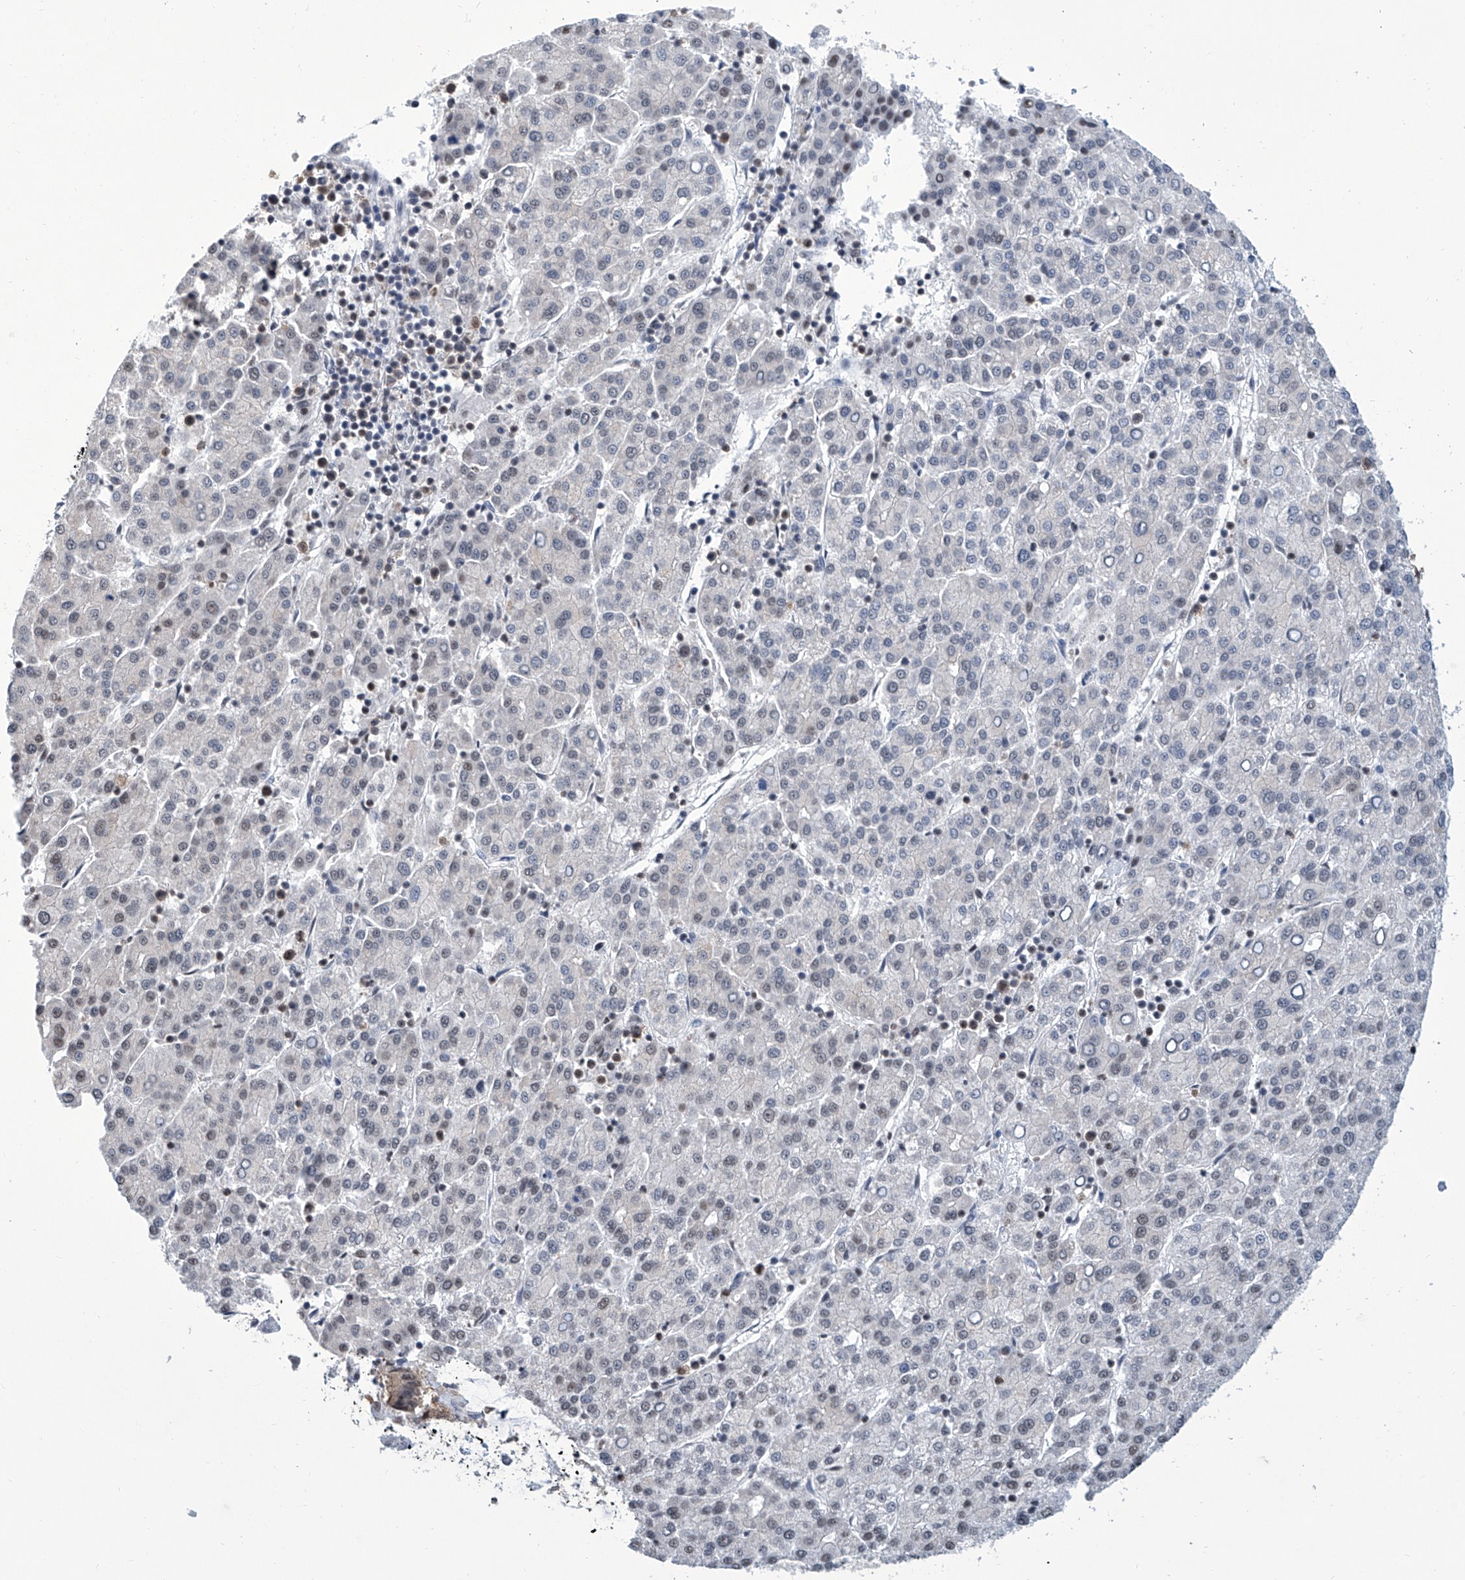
{"staining": {"intensity": "weak", "quantity": "25%-75%", "location": "nuclear"}, "tissue": "liver cancer", "cell_type": "Tumor cells", "image_type": "cancer", "snomed": [{"axis": "morphology", "description": "Carcinoma, Hepatocellular, NOS"}, {"axis": "topography", "description": "Liver"}], "caption": "IHC micrograph of hepatocellular carcinoma (liver) stained for a protein (brown), which exhibits low levels of weak nuclear positivity in about 25%-75% of tumor cells.", "gene": "SREBF2", "patient": {"sex": "female", "age": 58}}